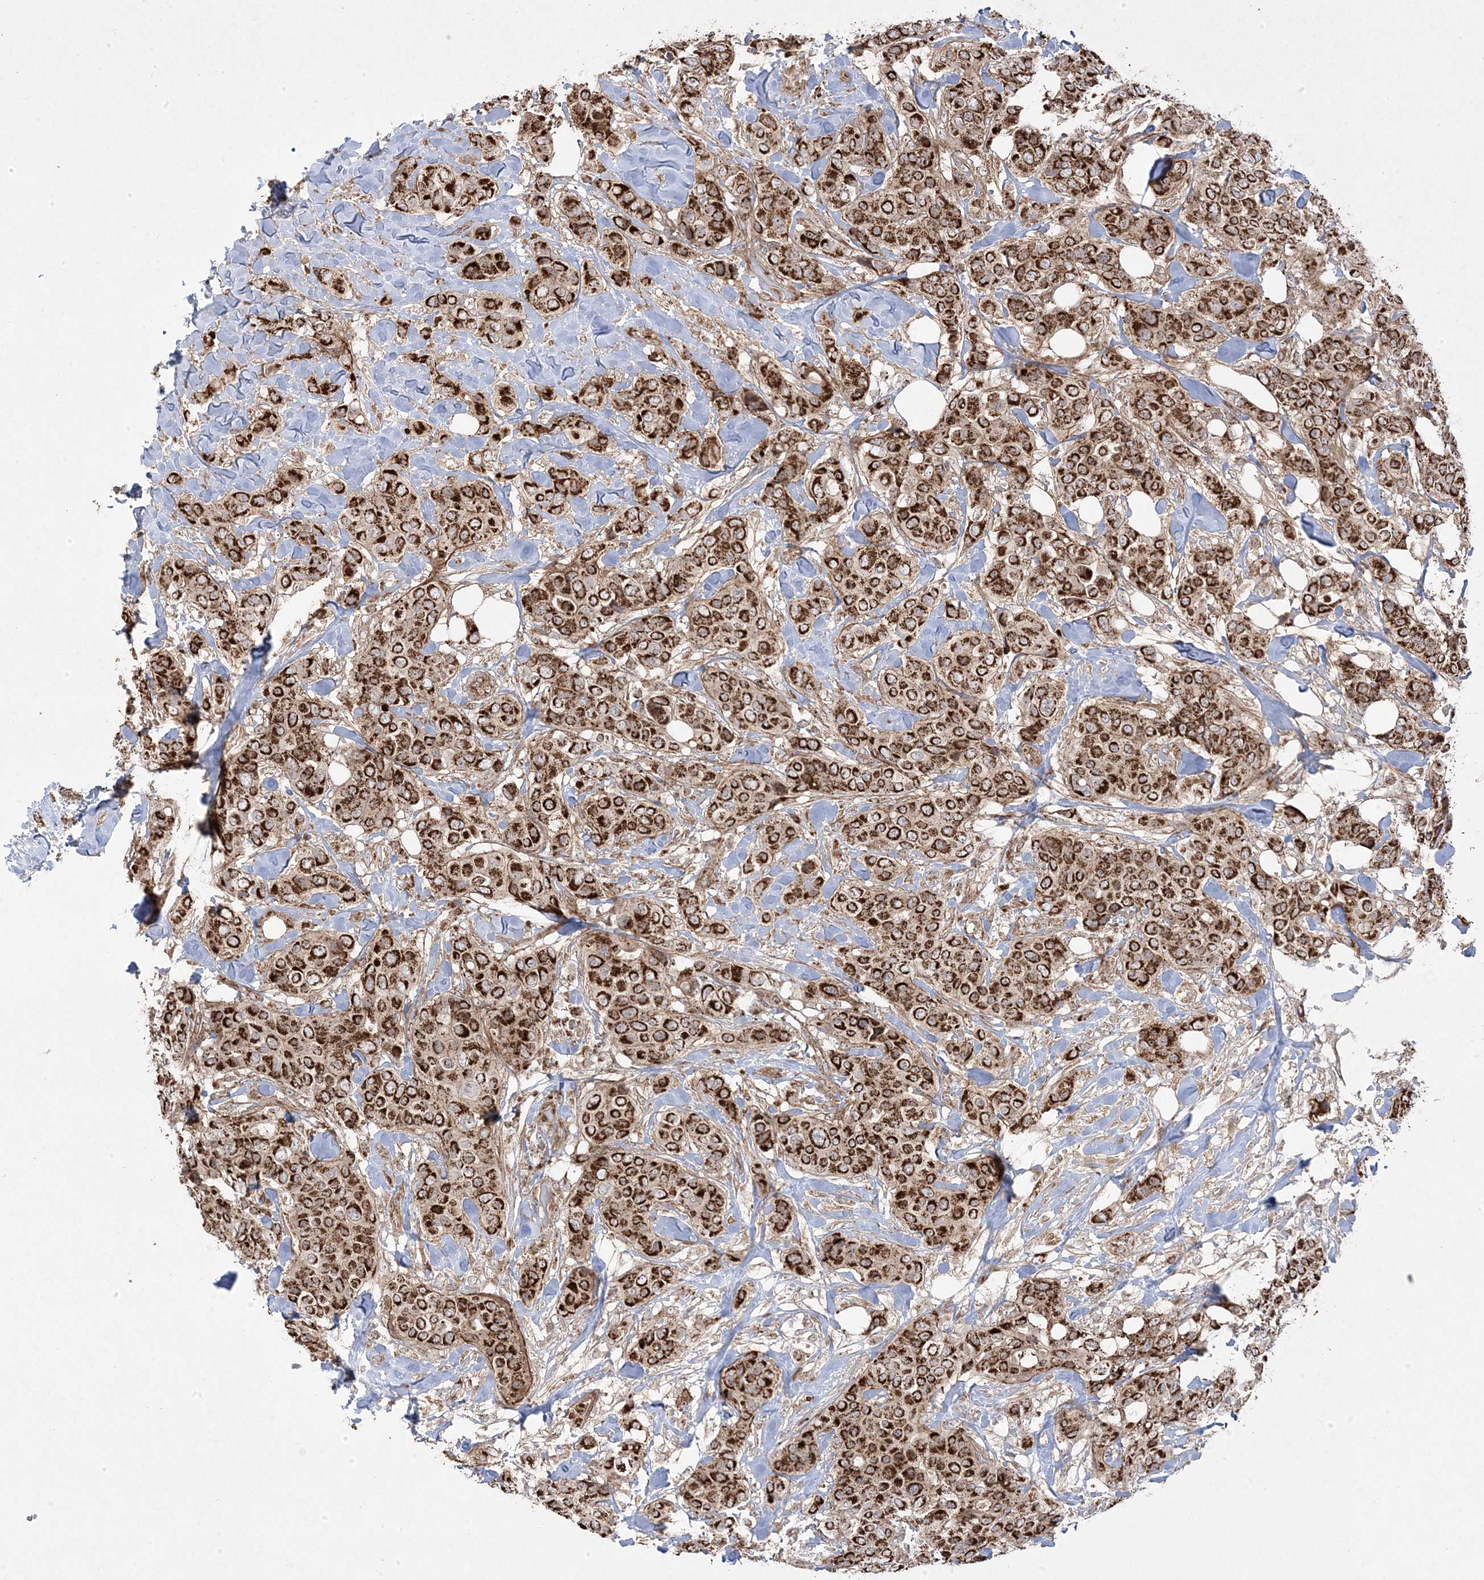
{"staining": {"intensity": "strong", "quantity": ">75%", "location": "cytoplasmic/membranous"}, "tissue": "breast cancer", "cell_type": "Tumor cells", "image_type": "cancer", "snomed": [{"axis": "morphology", "description": "Lobular carcinoma"}, {"axis": "topography", "description": "Breast"}], "caption": "The image reveals a brown stain indicating the presence of a protein in the cytoplasmic/membranous of tumor cells in lobular carcinoma (breast). (DAB IHC with brightfield microscopy, high magnification).", "gene": "CLUAP1", "patient": {"sex": "female", "age": 51}}